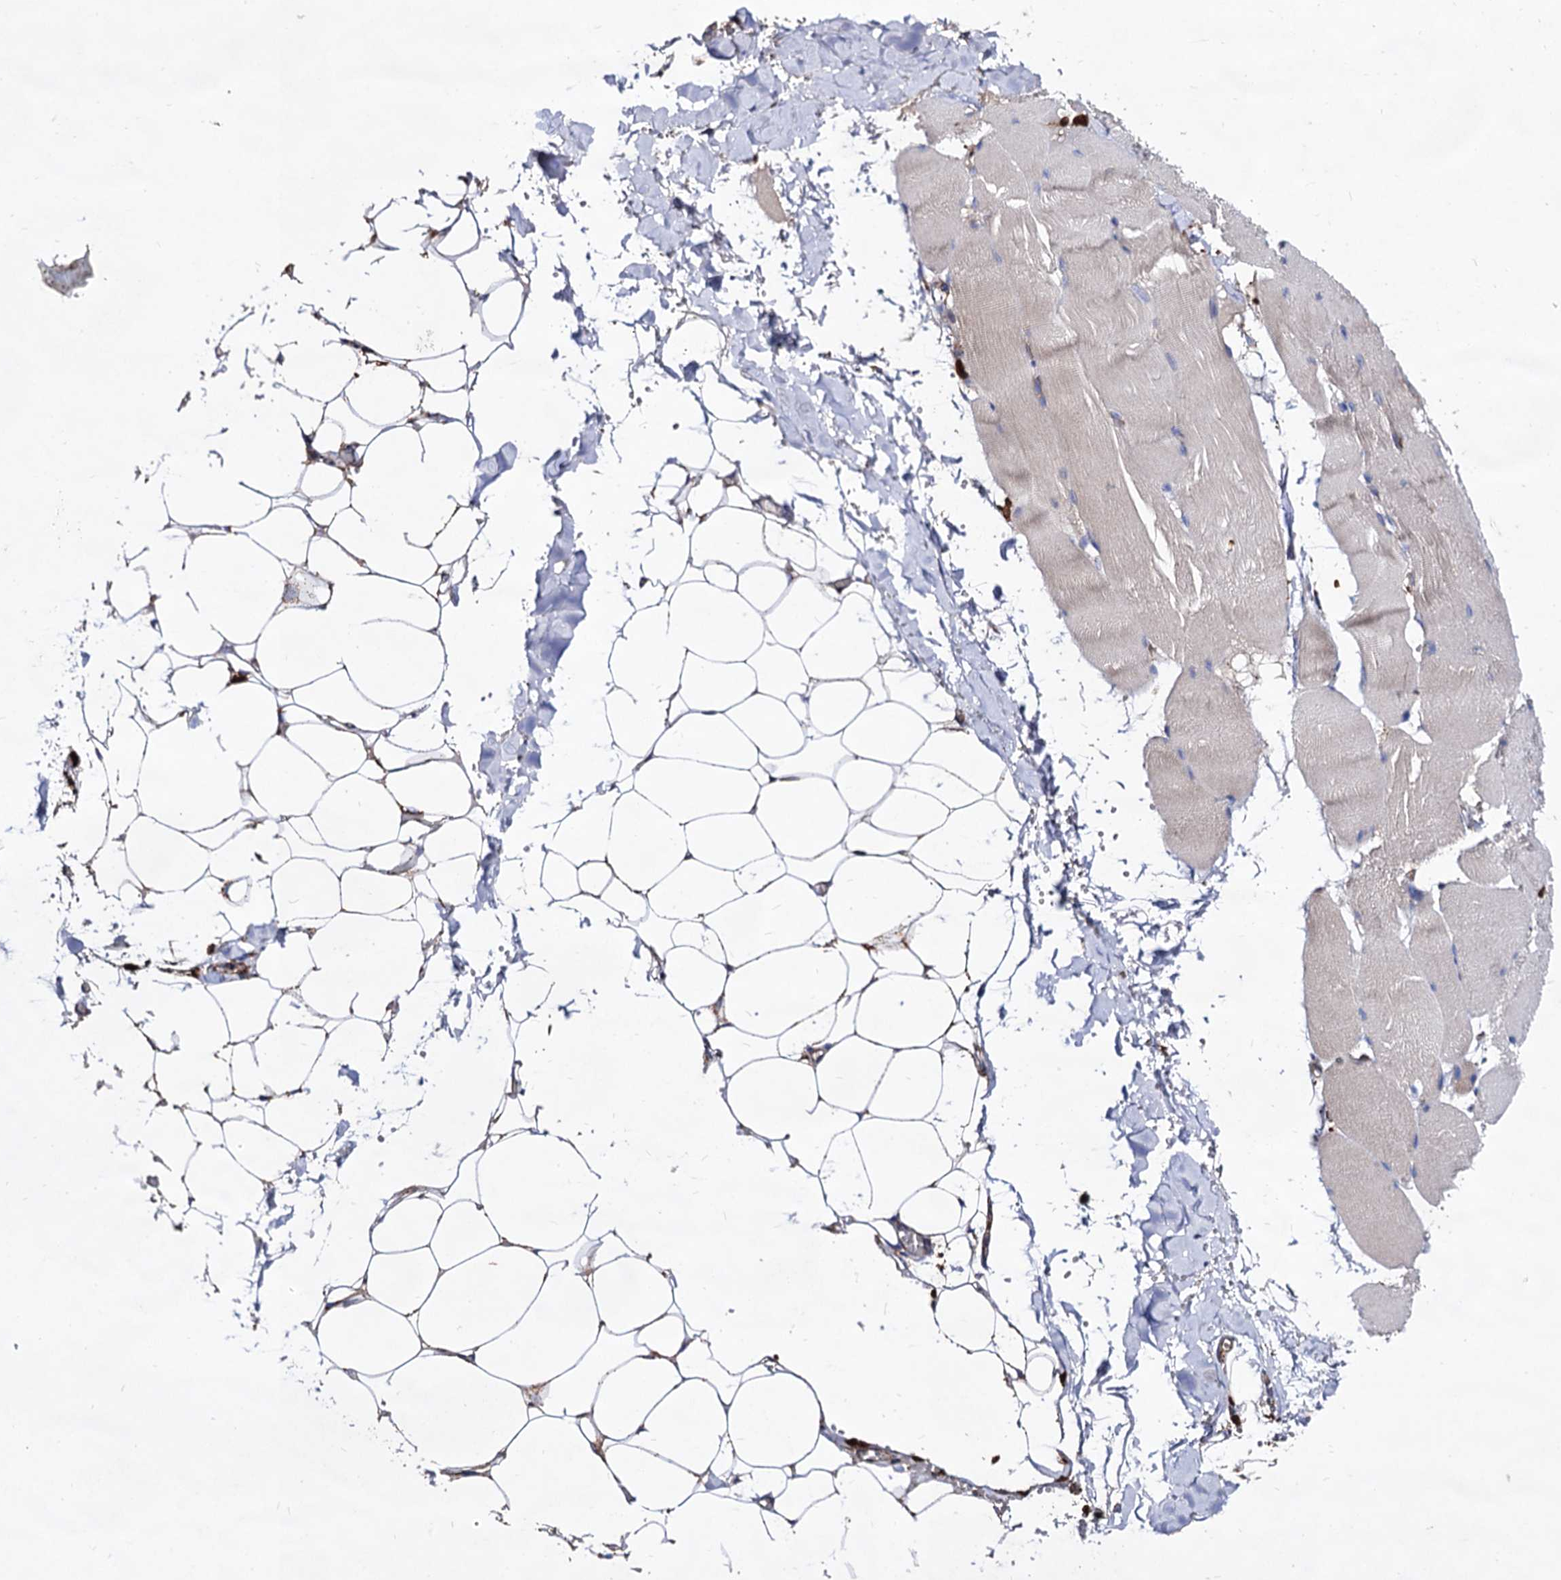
{"staining": {"intensity": "negative", "quantity": "none", "location": "none"}, "tissue": "adipose tissue", "cell_type": "Adipocytes", "image_type": "normal", "snomed": [{"axis": "morphology", "description": "Normal tissue, NOS"}, {"axis": "topography", "description": "Skeletal muscle"}, {"axis": "topography", "description": "Peripheral nerve tissue"}], "caption": "Adipose tissue was stained to show a protein in brown. There is no significant staining in adipocytes. (DAB (3,3'-diaminobenzidine) immunohistochemistry (IHC), high magnification).", "gene": "ACAD9", "patient": {"sex": "female", "age": 55}}